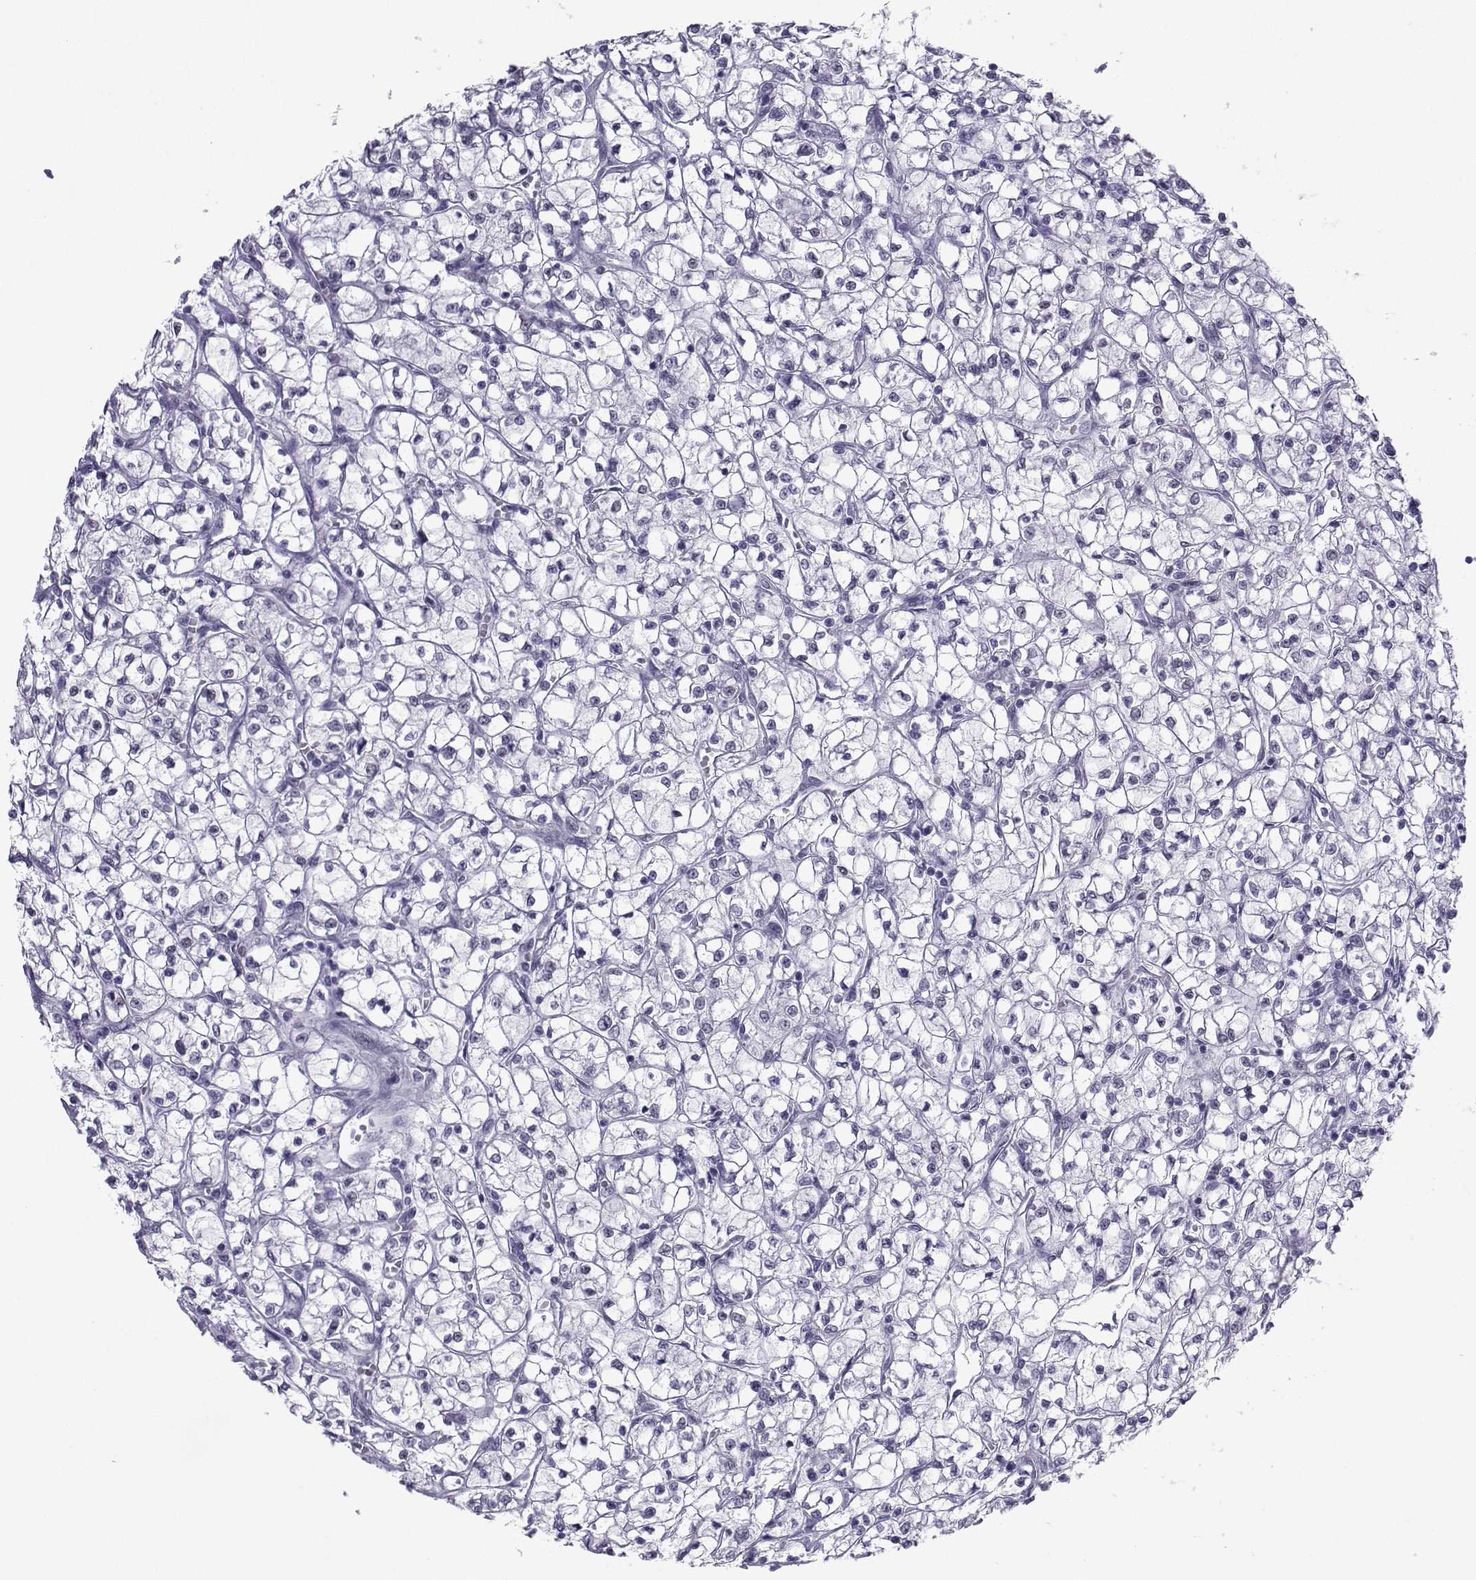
{"staining": {"intensity": "negative", "quantity": "none", "location": "none"}, "tissue": "renal cancer", "cell_type": "Tumor cells", "image_type": "cancer", "snomed": [{"axis": "morphology", "description": "Adenocarcinoma, NOS"}, {"axis": "topography", "description": "Kidney"}], "caption": "Immunohistochemistry image of adenocarcinoma (renal) stained for a protein (brown), which demonstrates no positivity in tumor cells.", "gene": "LORICRIN", "patient": {"sex": "female", "age": 64}}